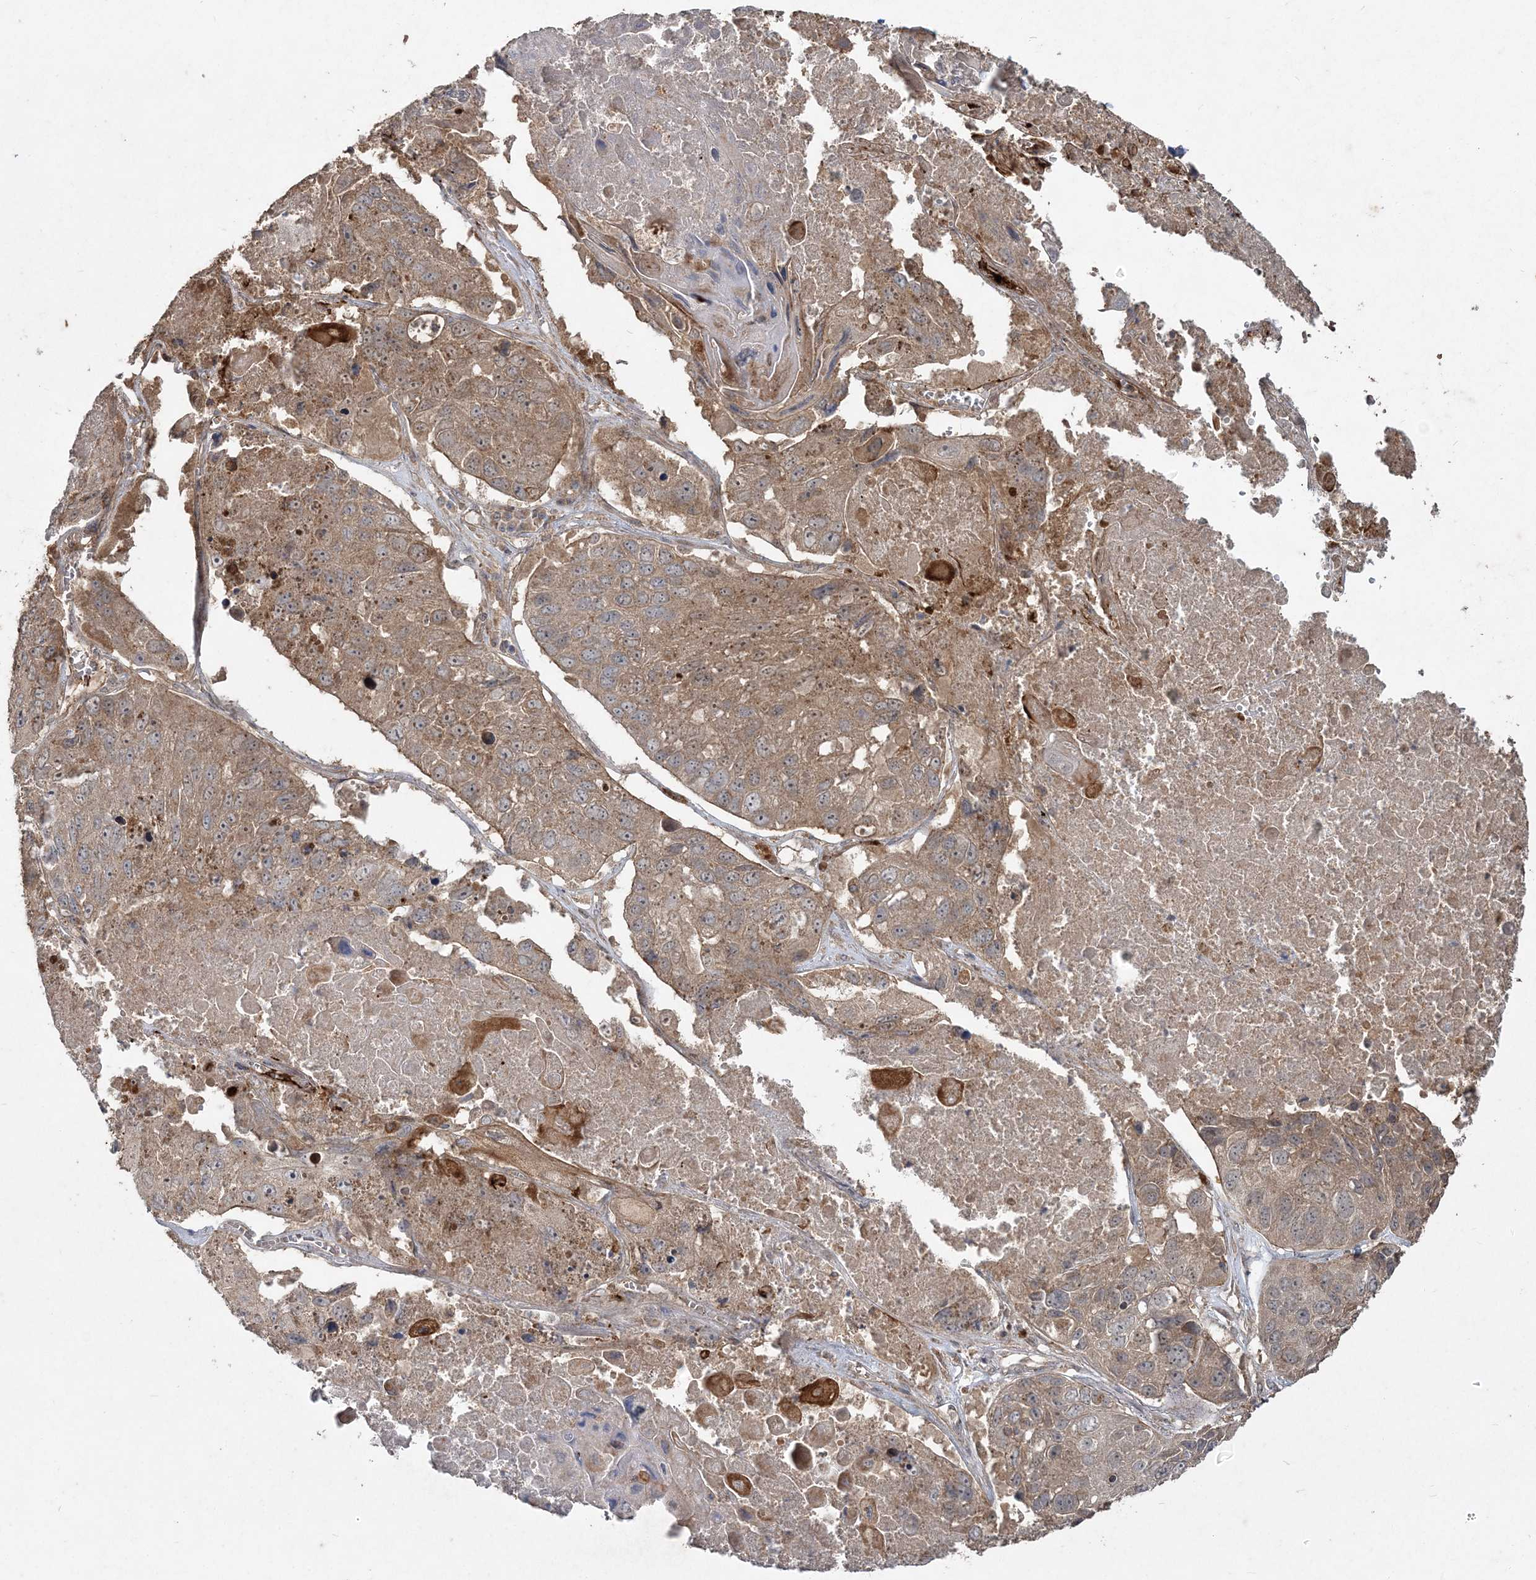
{"staining": {"intensity": "moderate", "quantity": ">75%", "location": "cytoplasmic/membranous"}, "tissue": "lung cancer", "cell_type": "Tumor cells", "image_type": "cancer", "snomed": [{"axis": "morphology", "description": "Squamous cell carcinoma, NOS"}, {"axis": "topography", "description": "Lung"}], "caption": "Squamous cell carcinoma (lung) stained with a protein marker demonstrates moderate staining in tumor cells.", "gene": "SPRY1", "patient": {"sex": "male", "age": 61}}